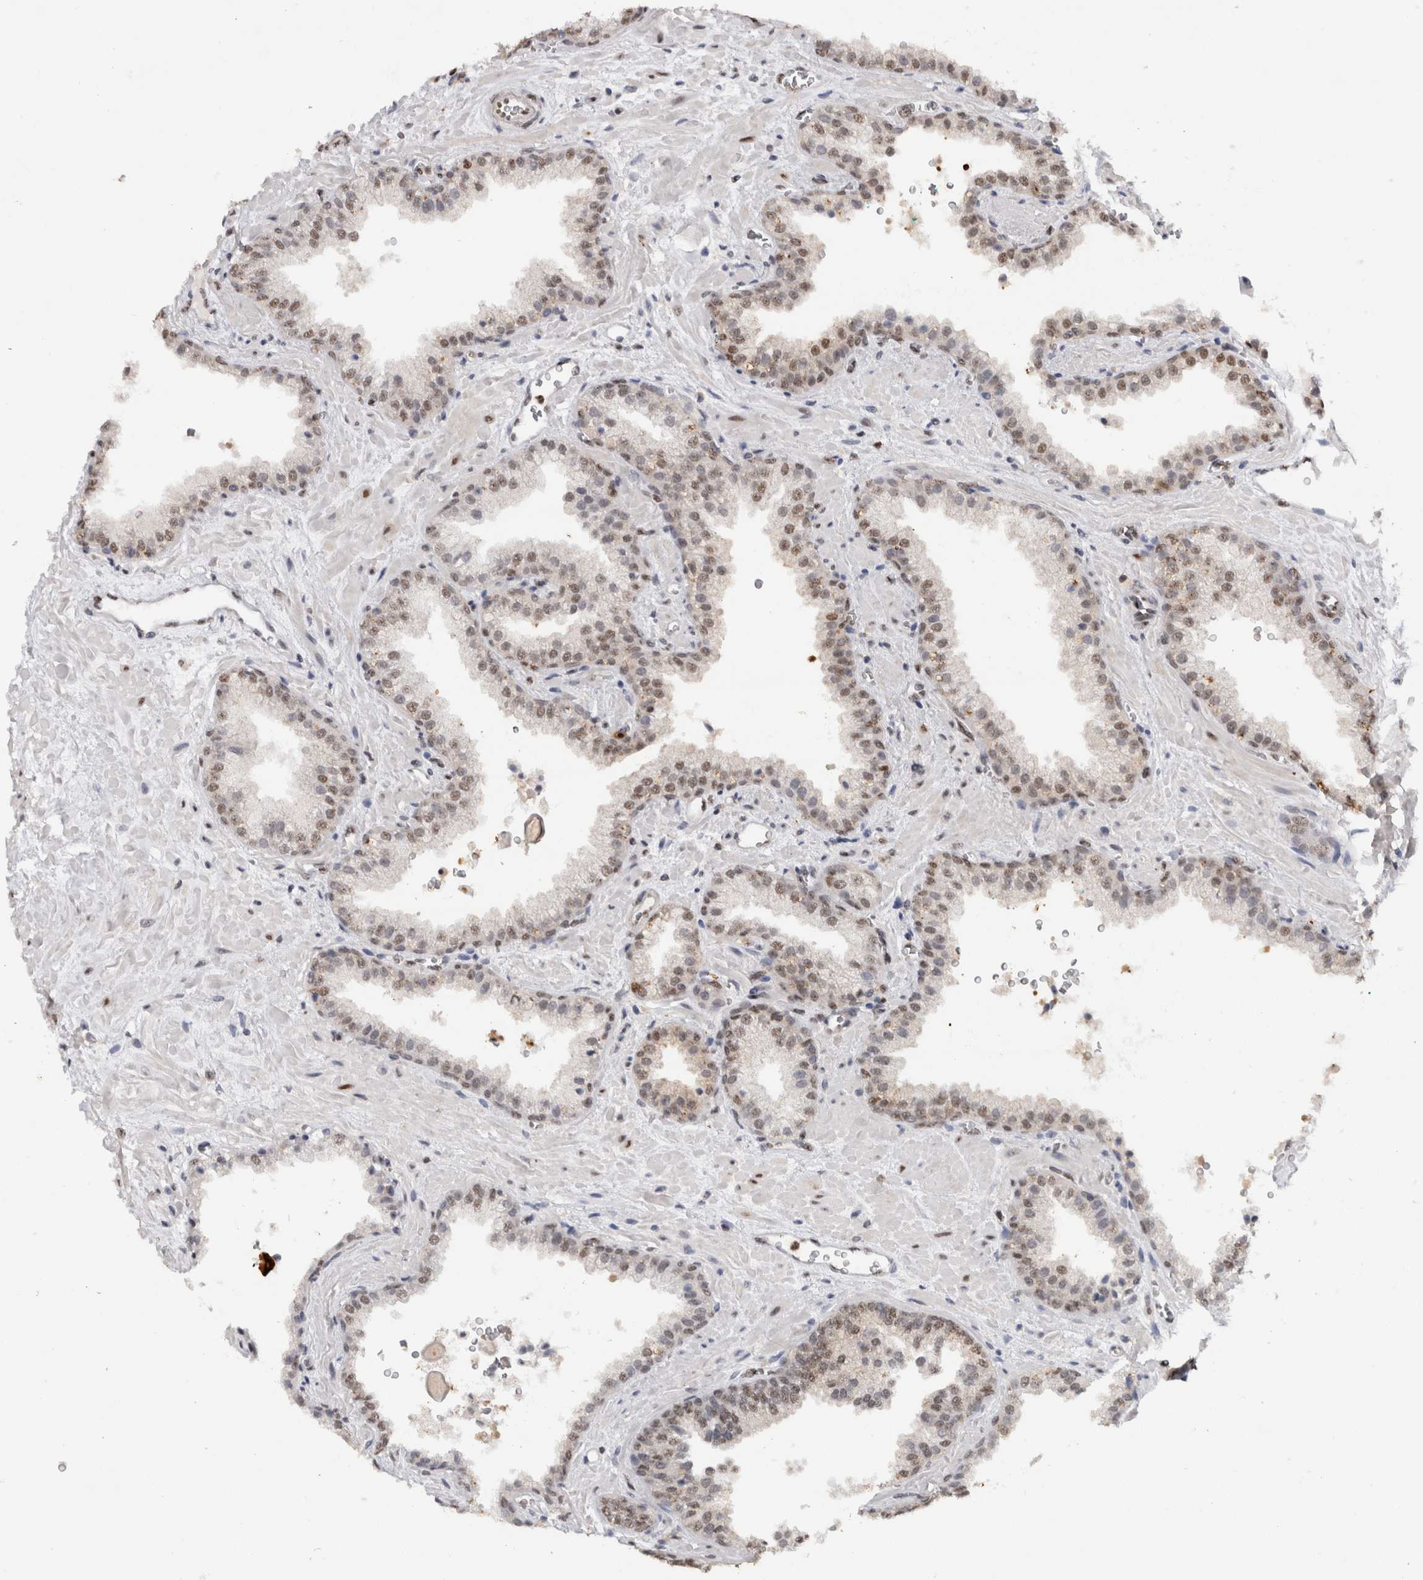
{"staining": {"intensity": "weak", "quantity": "25%-75%", "location": "nuclear"}, "tissue": "prostate cancer", "cell_type": "Tumor cells", "image_type": "cancer", "snomed": [{"axis": "morphology", "description": "Adenocarcinoma, Low grade"}, {"axis": "topography", "description": "Prostate"}], "caption": "Tumor cells reveal low levels of weak nuclear positivity in approximately 25%-75% of cells in human prostate cancer. The protein of interest is shown in brown color, while the nuclei are stained blue.", "gene": "RPS6KA2", "patient": {"sex": "male", "age": 71}}